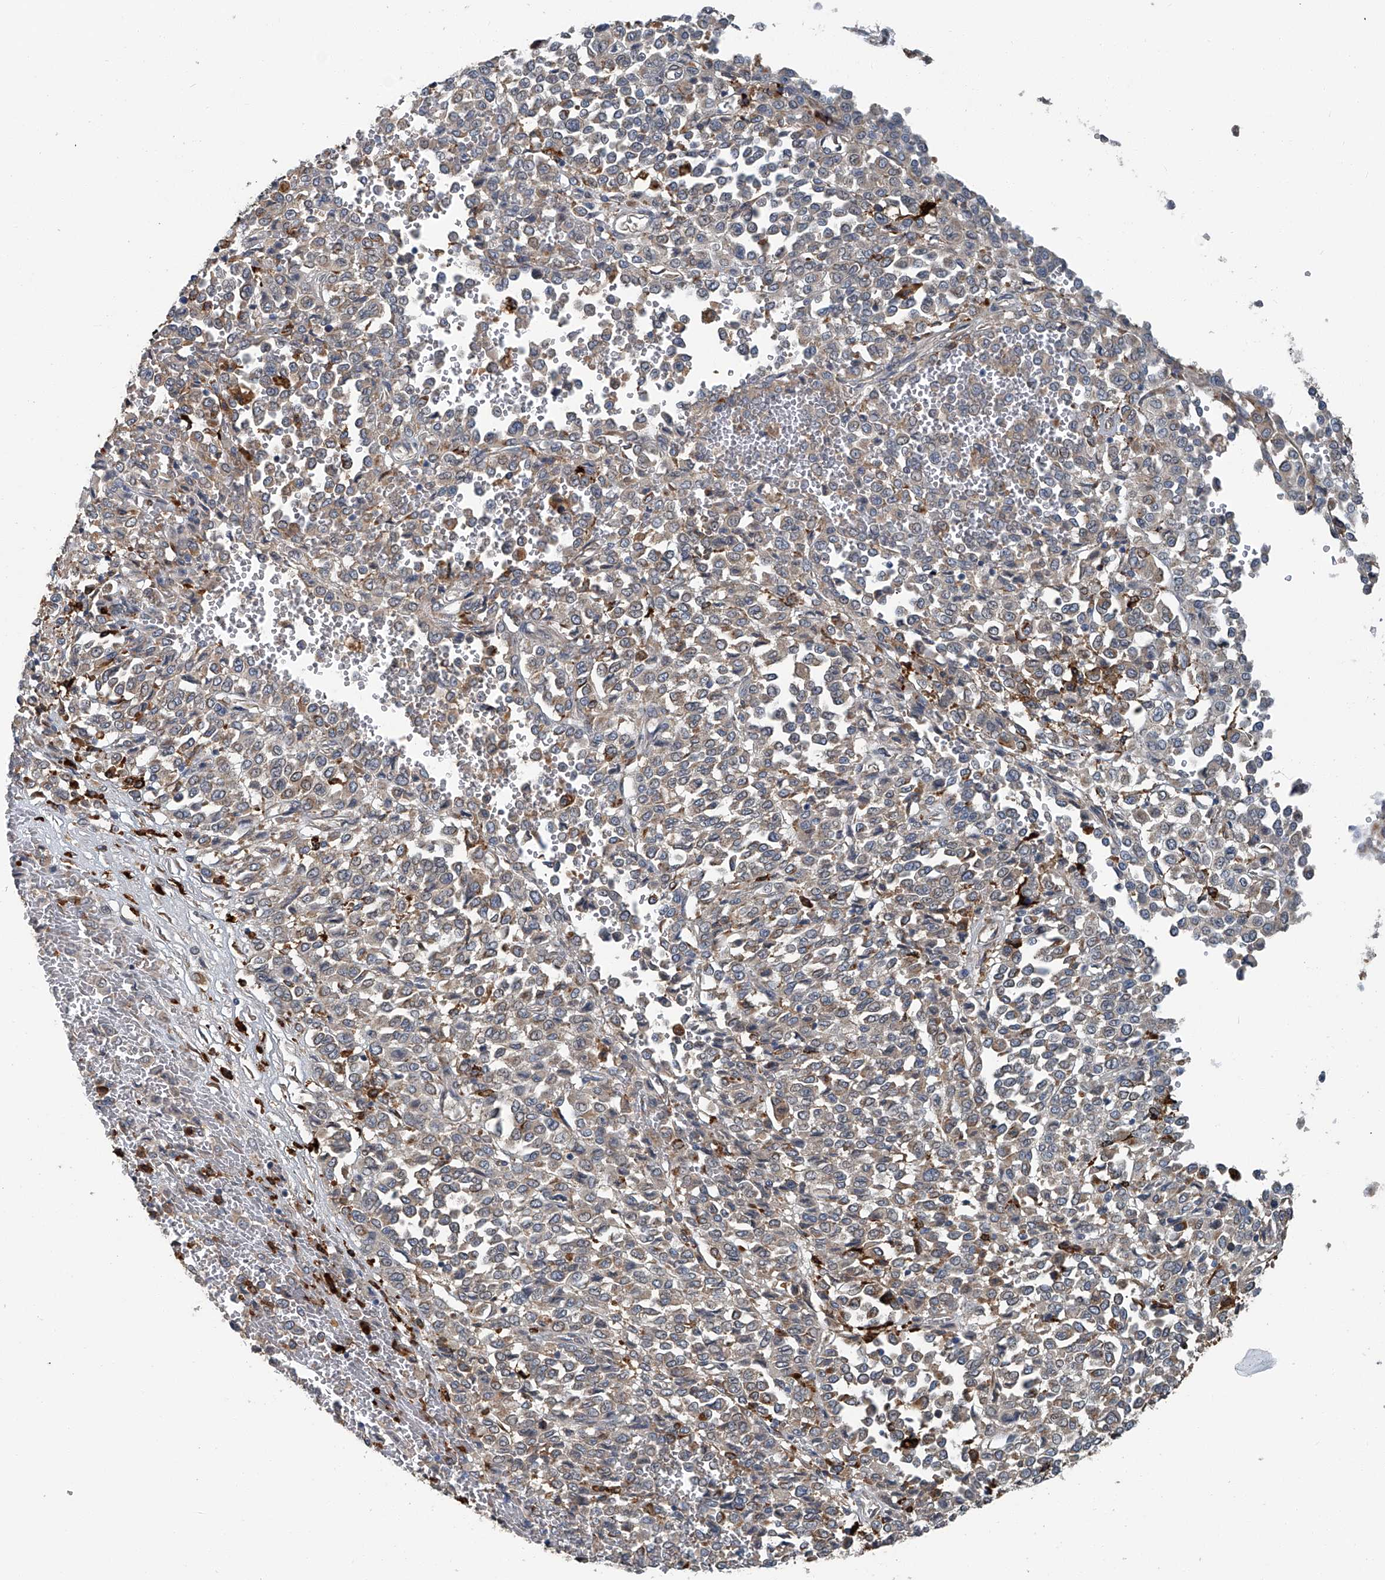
{"staining": {"intensity": "weak", "quantity": "<25%", "location": "cytoplasmic/membranous"}, "tissue": "melanoma", "cell_type": "Tumor cells", "image_type": "cancer", "snomed": [{"axis": "morphology", "description": "Malignant melanoma, Metastatic site"}, {"axis": "topography", "description": "Pancreas"}], "caption": "A photomicrograph of human malignant melanoma (metastatic site) is negative for staining in tumor cells.", "gene": "FAM167A", "patient": {"sex": "female", "age": 30}}